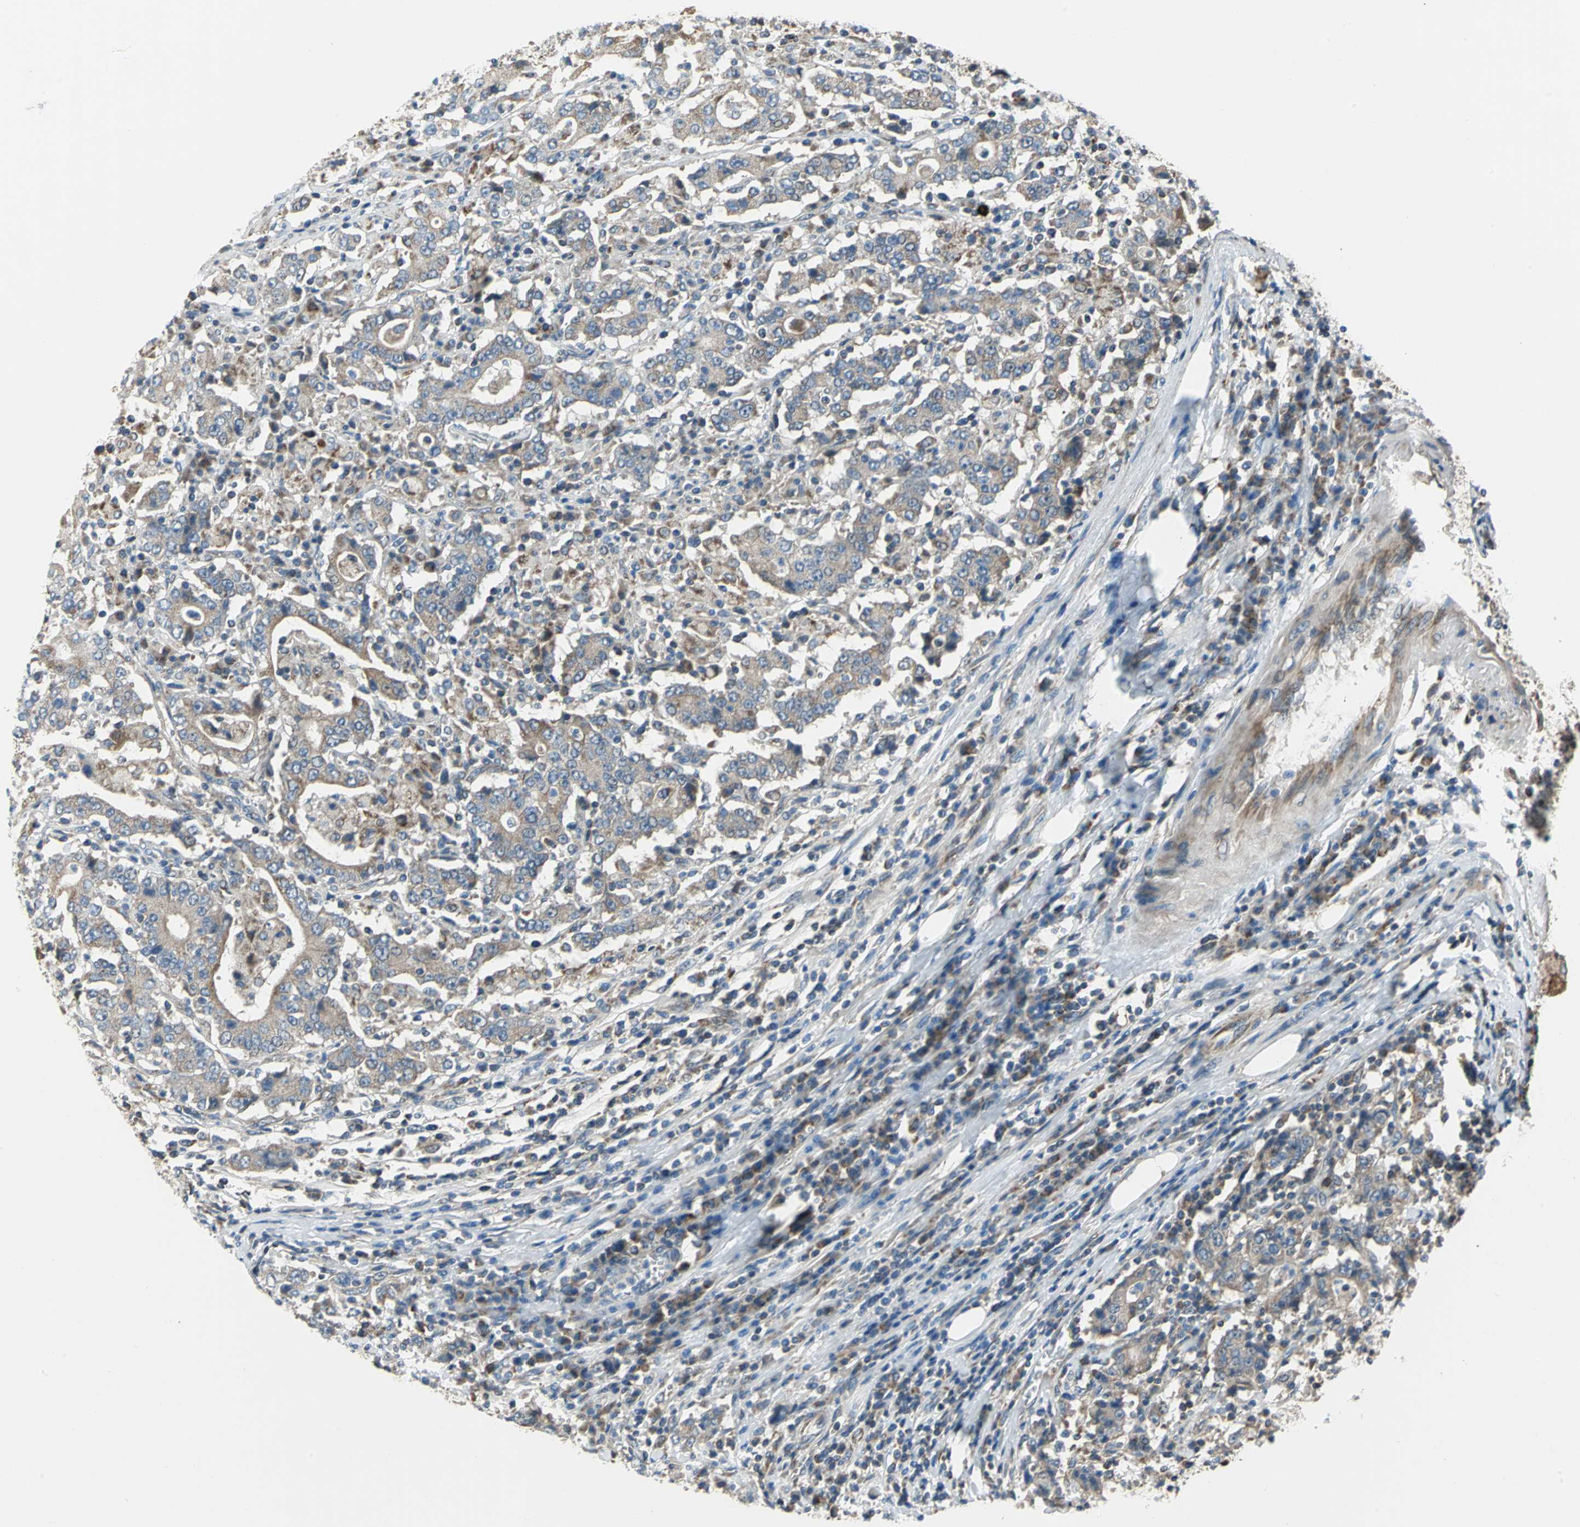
{"staining": {"intensity": "moderate", "quantity": ">75%", "location": "cytoplasmic/membranous"}, "tissue": "stomach cancer", "cell_type": "Tumor cells", "image_type": "cancer", "snomed": [{"axis": "morphology", "description": "Normal tissue, NOS"}, {"axis": "morphology", "description": "Adenocarcinoma, NOS"}, {"axis": "topography", "description": "Stomach, upper"}, {"axis": "topography", "description": "Stomach"}], "caption": "The image shows a brown stain indicating the presence of a protein in the cytoplasmic/membranous of tumor cells in stomach adenocarcinoma. The protein is shown in brown color, while the nuclei are stained blue.", "gene": "TRAK1", "patient": {"sex": "male", "age": 59}}